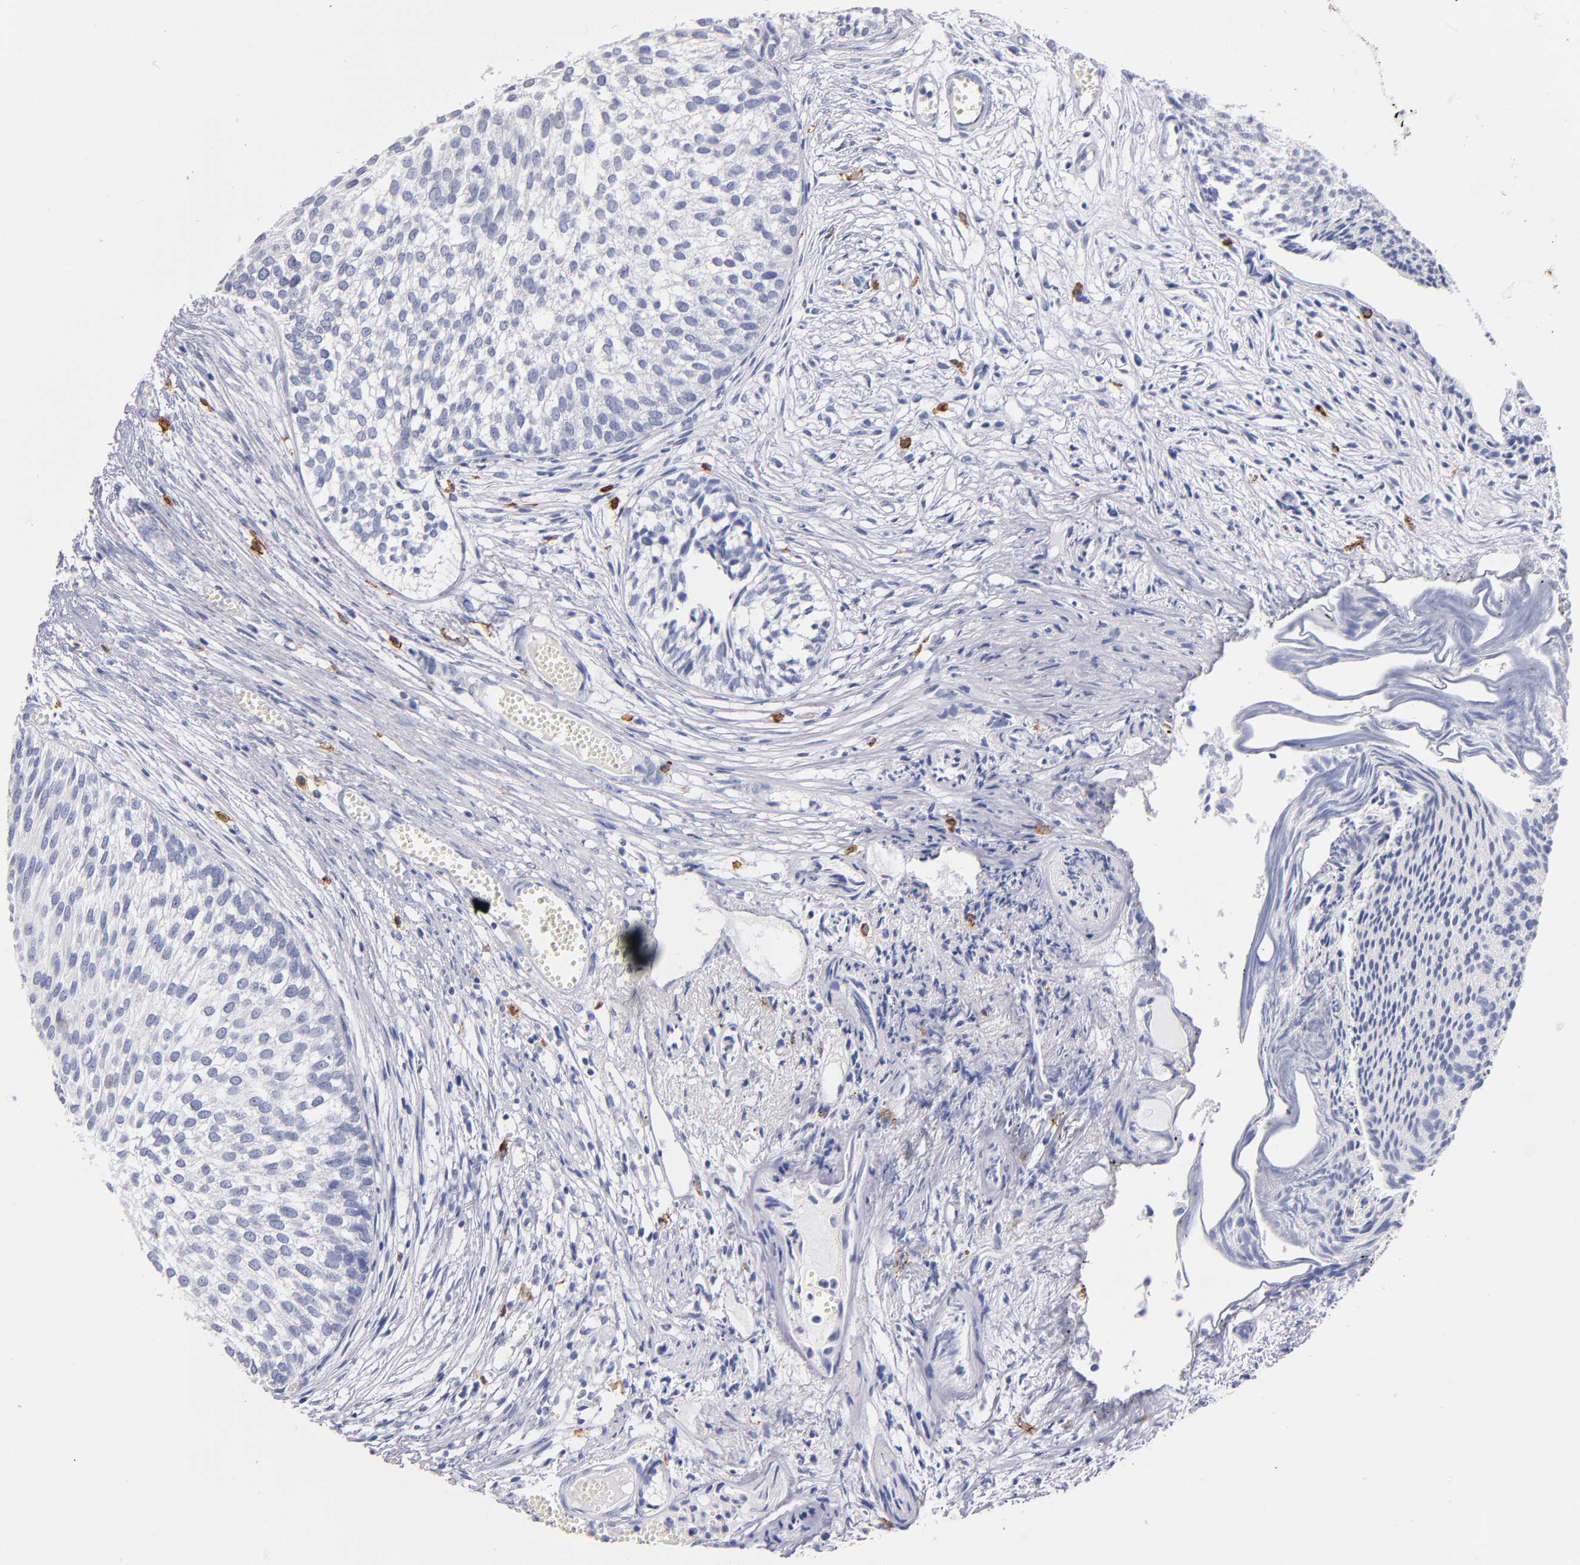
{"staining": {"intensity": "negative", "quantity": "none", "location": "none"}, "tissue": "urothelial cancer", "cell_type": "Tumor cells", "image_type": "cancer", "snomed": [{"axis": "morphology", "description": "Urothelial carcinoma, Low grade"}, {"axis": "topography", "description": "Urinary bladder"}], "caption": "A histopathology image of human low-grade urothelial carcinoma is negative for staining in tumor cells. (IHC, brightfield microscopy, high magnification).", "gene": "KIT", "patient": {"sex": "male", "age": 84}}